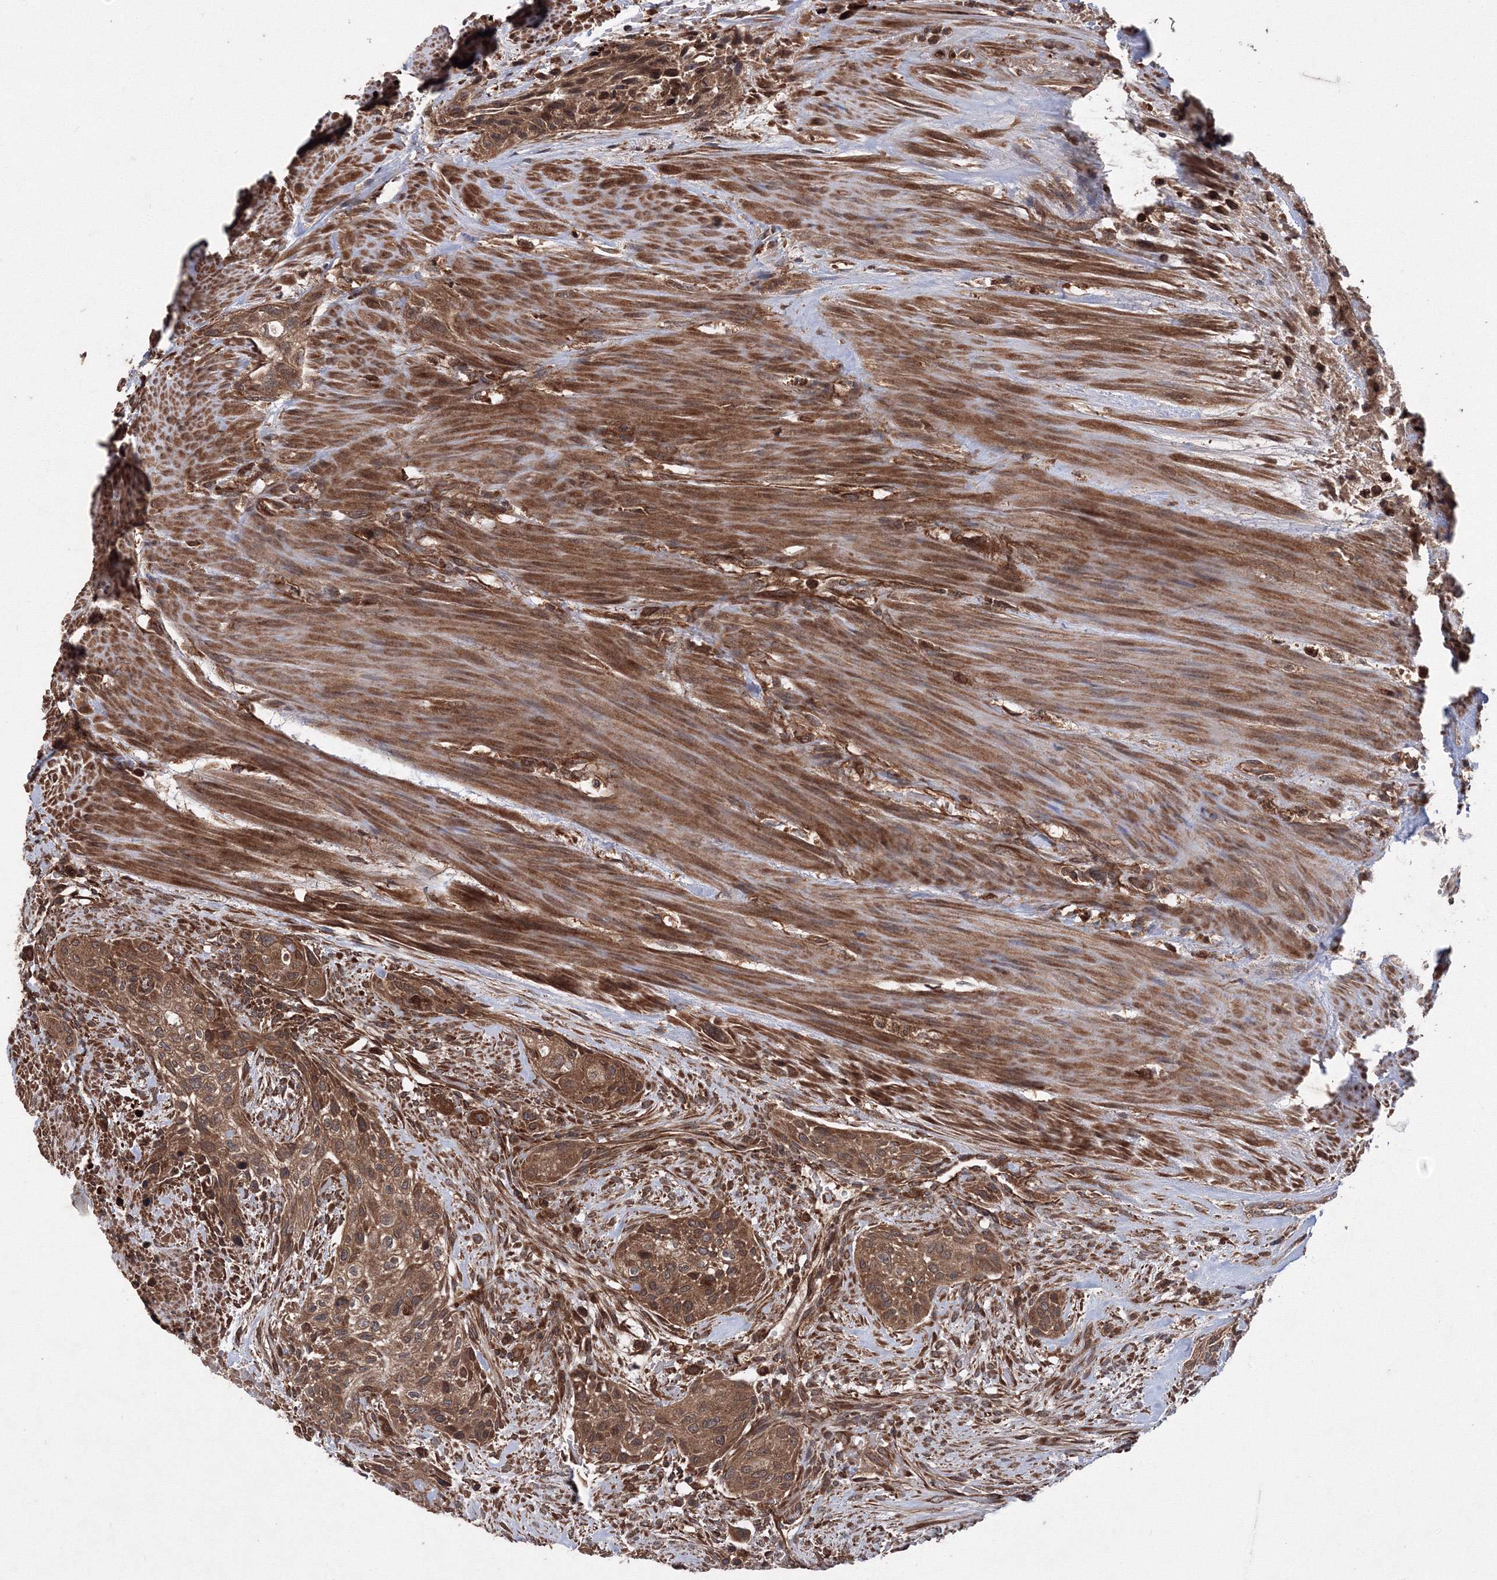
{"staining": {"intensity": "moderate", "quantity": ">75%", "location": "cytoplasmic/membranous"}, "tissue": "urothelial cancer", "cell_type": "Tumor cells", "image_type": "cancer", "snomed": [{"axis": "morphology", "description": "Urothelial carcinoma, High grade"}, {"axis": "topography", "description": "Urinary bladder"}], "caption": "Tumor cells show moderate cytoplasmic/membranous positivity in about >75% of cells in high-grade urothelial carcinoma.", "gene": "ATG3", "patient": {"sex": "male", "age": 35}}